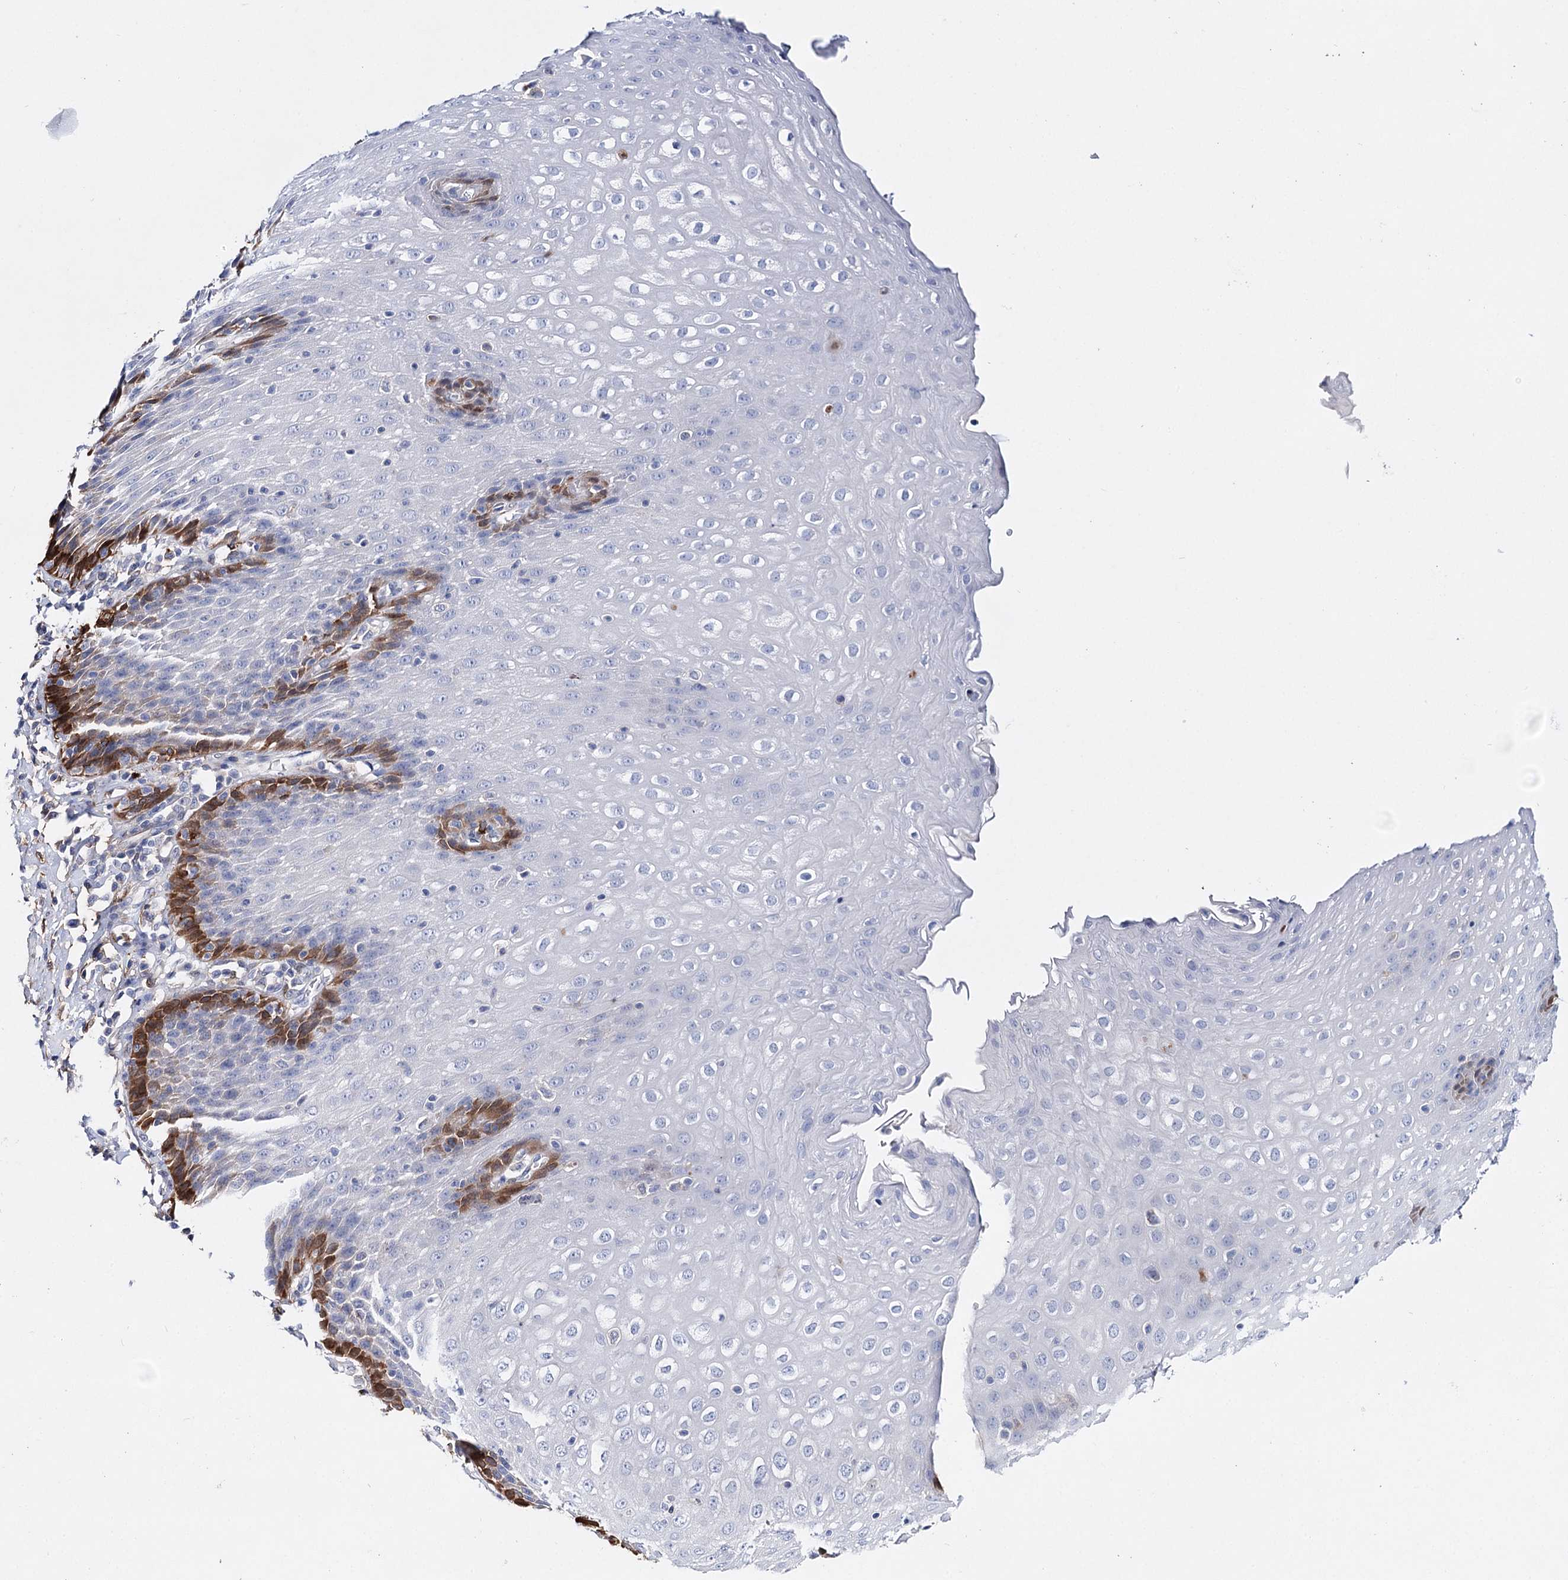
{"staining": {"intensity": "strong", "quantity": "<25%", "location": "cytoplasmic/membranous"}, "tissue": "esophagus", "cell_type": "Squamous epithelial cells", "image_type": "normal", "snomed": [{"axis": "morphology", "description": "Normal tissue, NOS"}, {"axis": "topography", "description": "Esophagus"}], "caption": "This is a histology image of immunohistochemistry (IHC) staining of normal esophagus, which shows strong positivity in the cytoplasmic/membranous of squamous epithelial cells.", "gene": "CFAP46", "patient": {"sex": "female", "age": 61}}